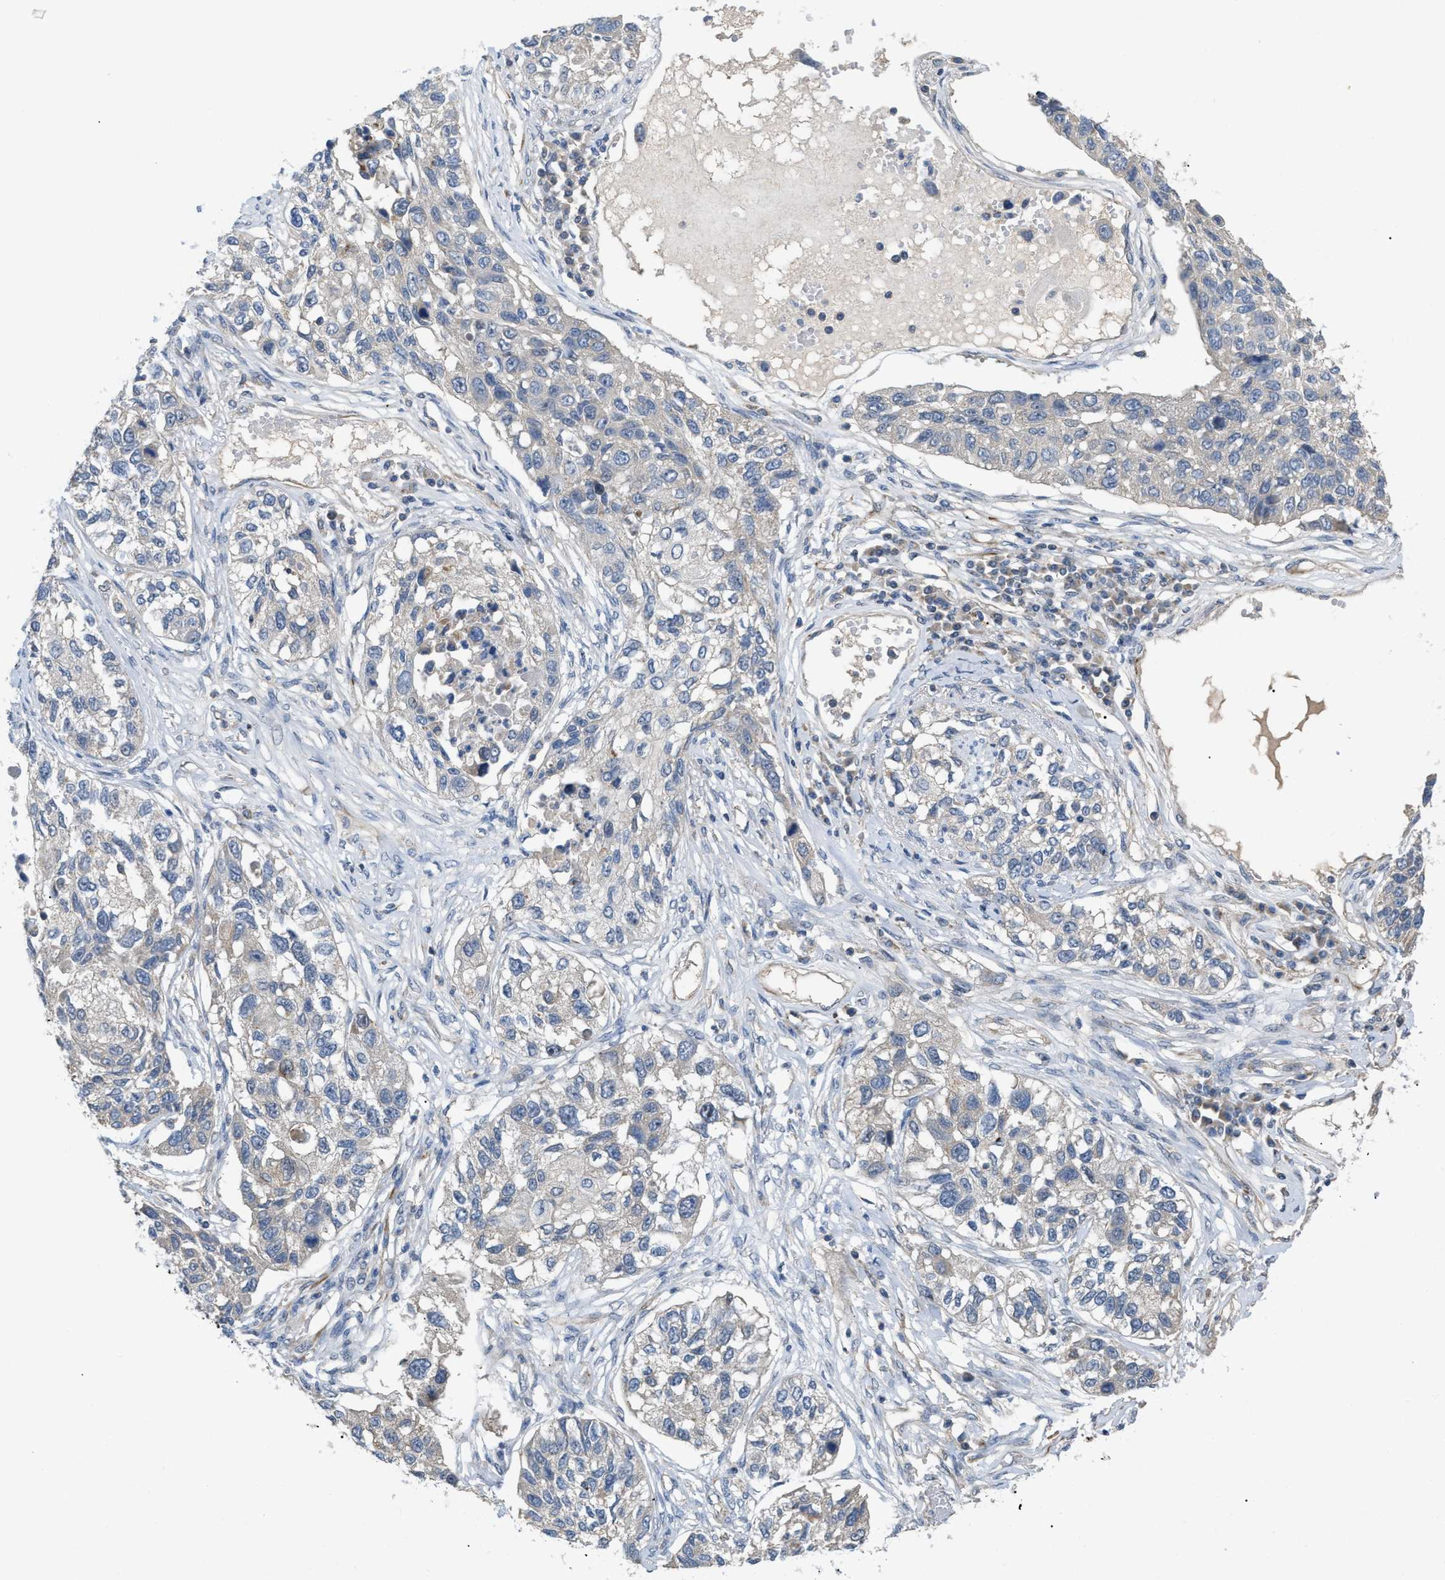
{"staining": {"intensity": "negative", "quantity": "none", "location": "none"}, "tissue": "lung cancer", "cell_type": "Tumor cells", "image_type": "cancer", "snomed": [{"axis": "morphology", "description": "Squamous cell carcinoma, NOS"}, {"axis": "topography", "description": "Lung"}], "caption": "DAB (3,3'-diaminobenzidine) immunohistochemical staining of human lung cancer (squamous cell carcinoma) shows no significant positivity in tumor cells.", "gene": "DHX58", "patient": {"sex": "male", "age": 71}}